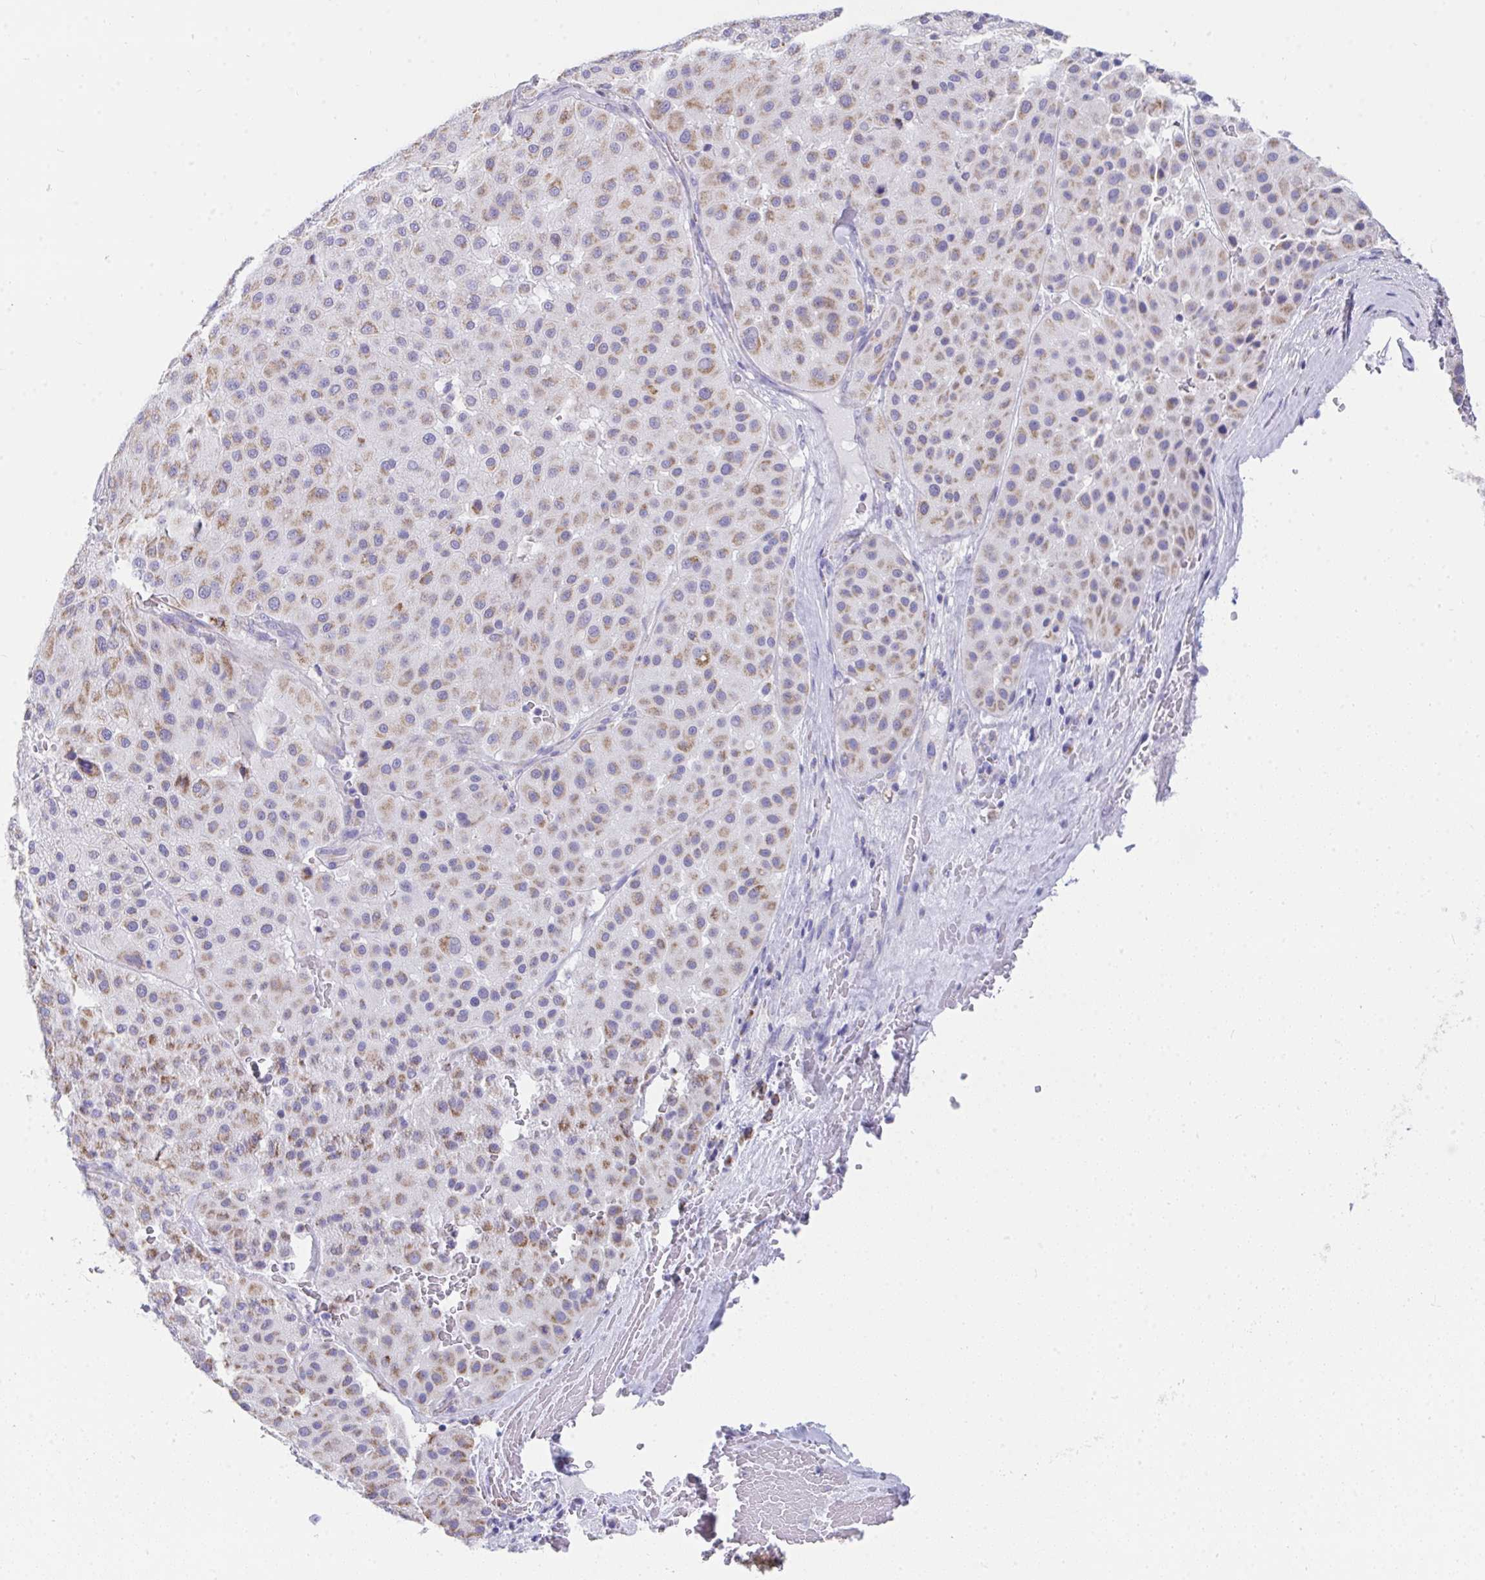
{"staining": {"intensity": "weak", "quantity": ">75%", "location": "cytoplasmic/membranous"}, "tissue": "melanoma", "cell_type": "Tumor cells", "image_type": "cancer", "snomed": [{"axis": "morphology", "description": "Malignant melanoma, Metastatic site"}, {"axis": "topography", "description": "Smooth muscle"}], "caption": "Malignant melanoma (metastatic site) tissue exhibits weak cytoplasmic/membranous staining in about >75% of tumor cells, visualized by immunohistochemistry.", "gene": "AIFM1", "patient": {"sex": "male", "age": 41}}